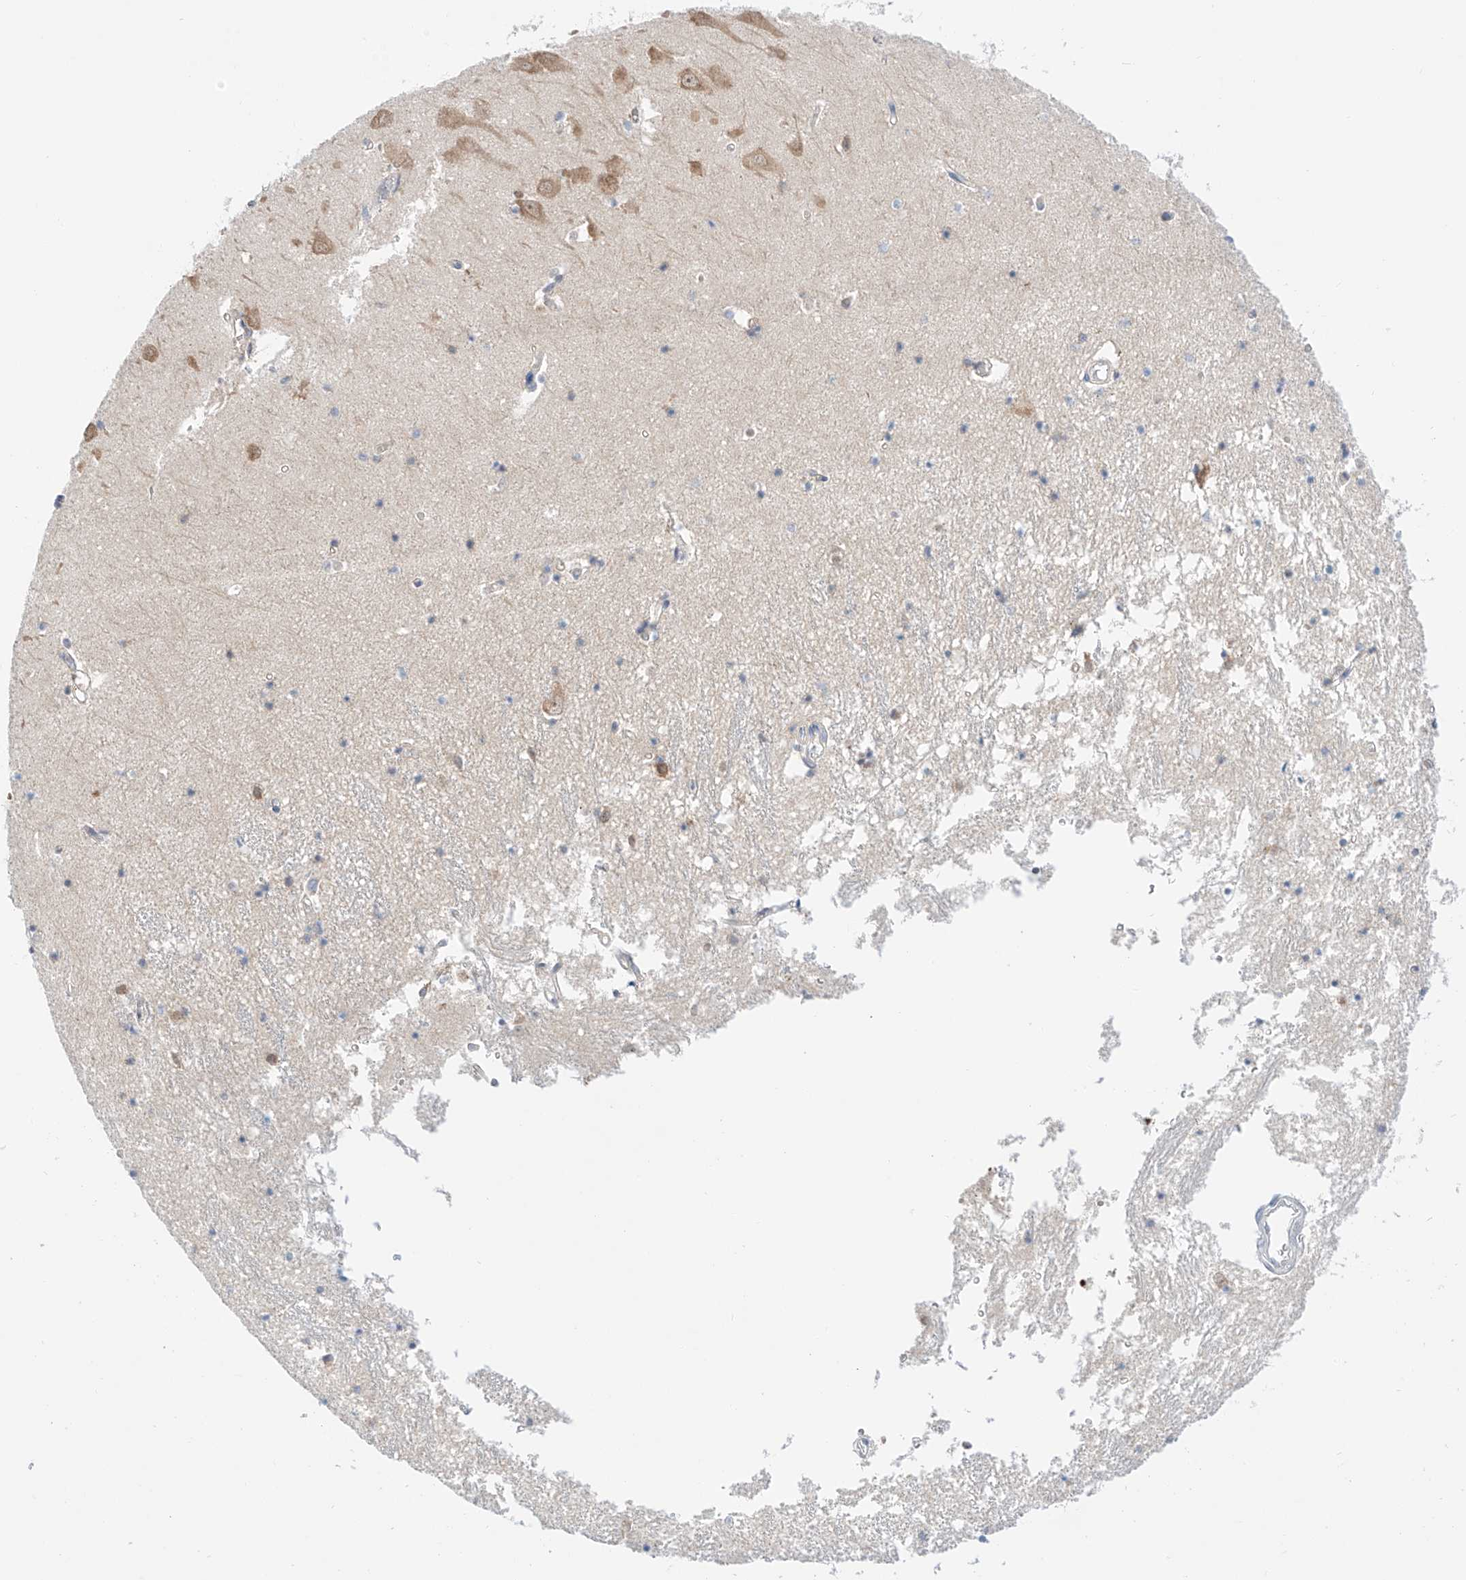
{"staining": {"intensity": "negative", "quantity": "none", "location": "none"}, "tissue": "hippocampus", "cell_type": "Glial cells", "image_type": "normal", "snomed": [{"axis": "morphology", "description": "Normal tissue, NOS"}, {"axis": "topography", "description": "Hippocampus"}], "caption": "DAB (3,3'-diaminobenzidine) immunohistochemical staining of unremarkable hippocampus shows no significant positivity in glial cells. The staining is performed using DAB (3,3'-diaminobenzidine) brown chromogen with nuclei counter-stained in using hematoxylin.", "gene": "PGGT1B", "patient": {"sex": "male", "age": 70}}